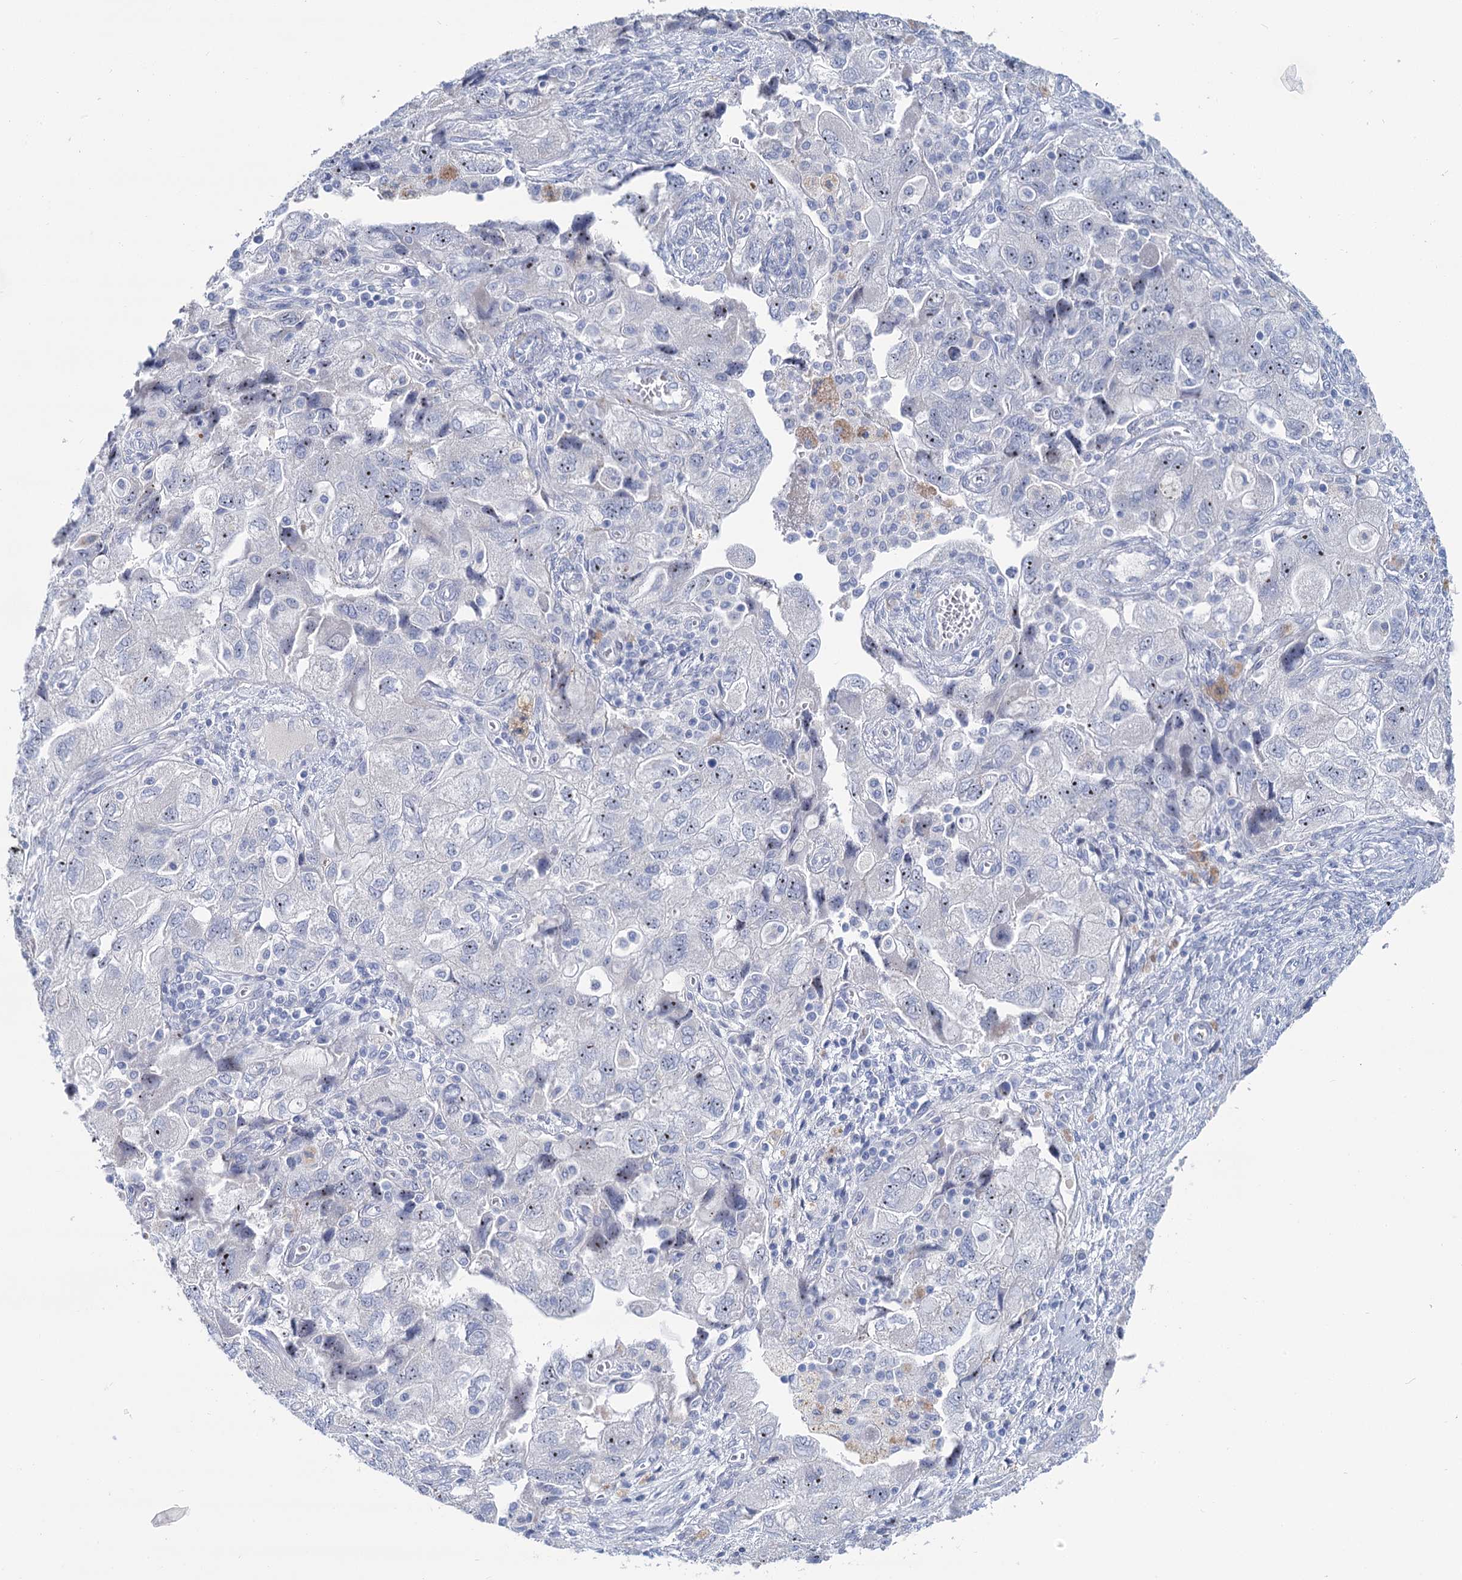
{"staining": {"intensity": "weak", "quantity": "<25%", "location": "nuclear"}, "tissue": "ovarian cancer", "cell_type": "Tumor cells", "image_type": "cancer", "snomed": [{"axis": "morphology", "description": "Carcinoma, NOS"}, {"axis": "morphology", "description": "Cystadenocarcinoma, serous, NOS"}, {"axis": "topography", "description": "Ovary"}], "caption": "The IHC micrograph has no significant staining in tumor cells of ovarian cancer (carcinoma) tissue.", "gene": "SH3TC2", "patient": {"sex": "female", "age": 69}}